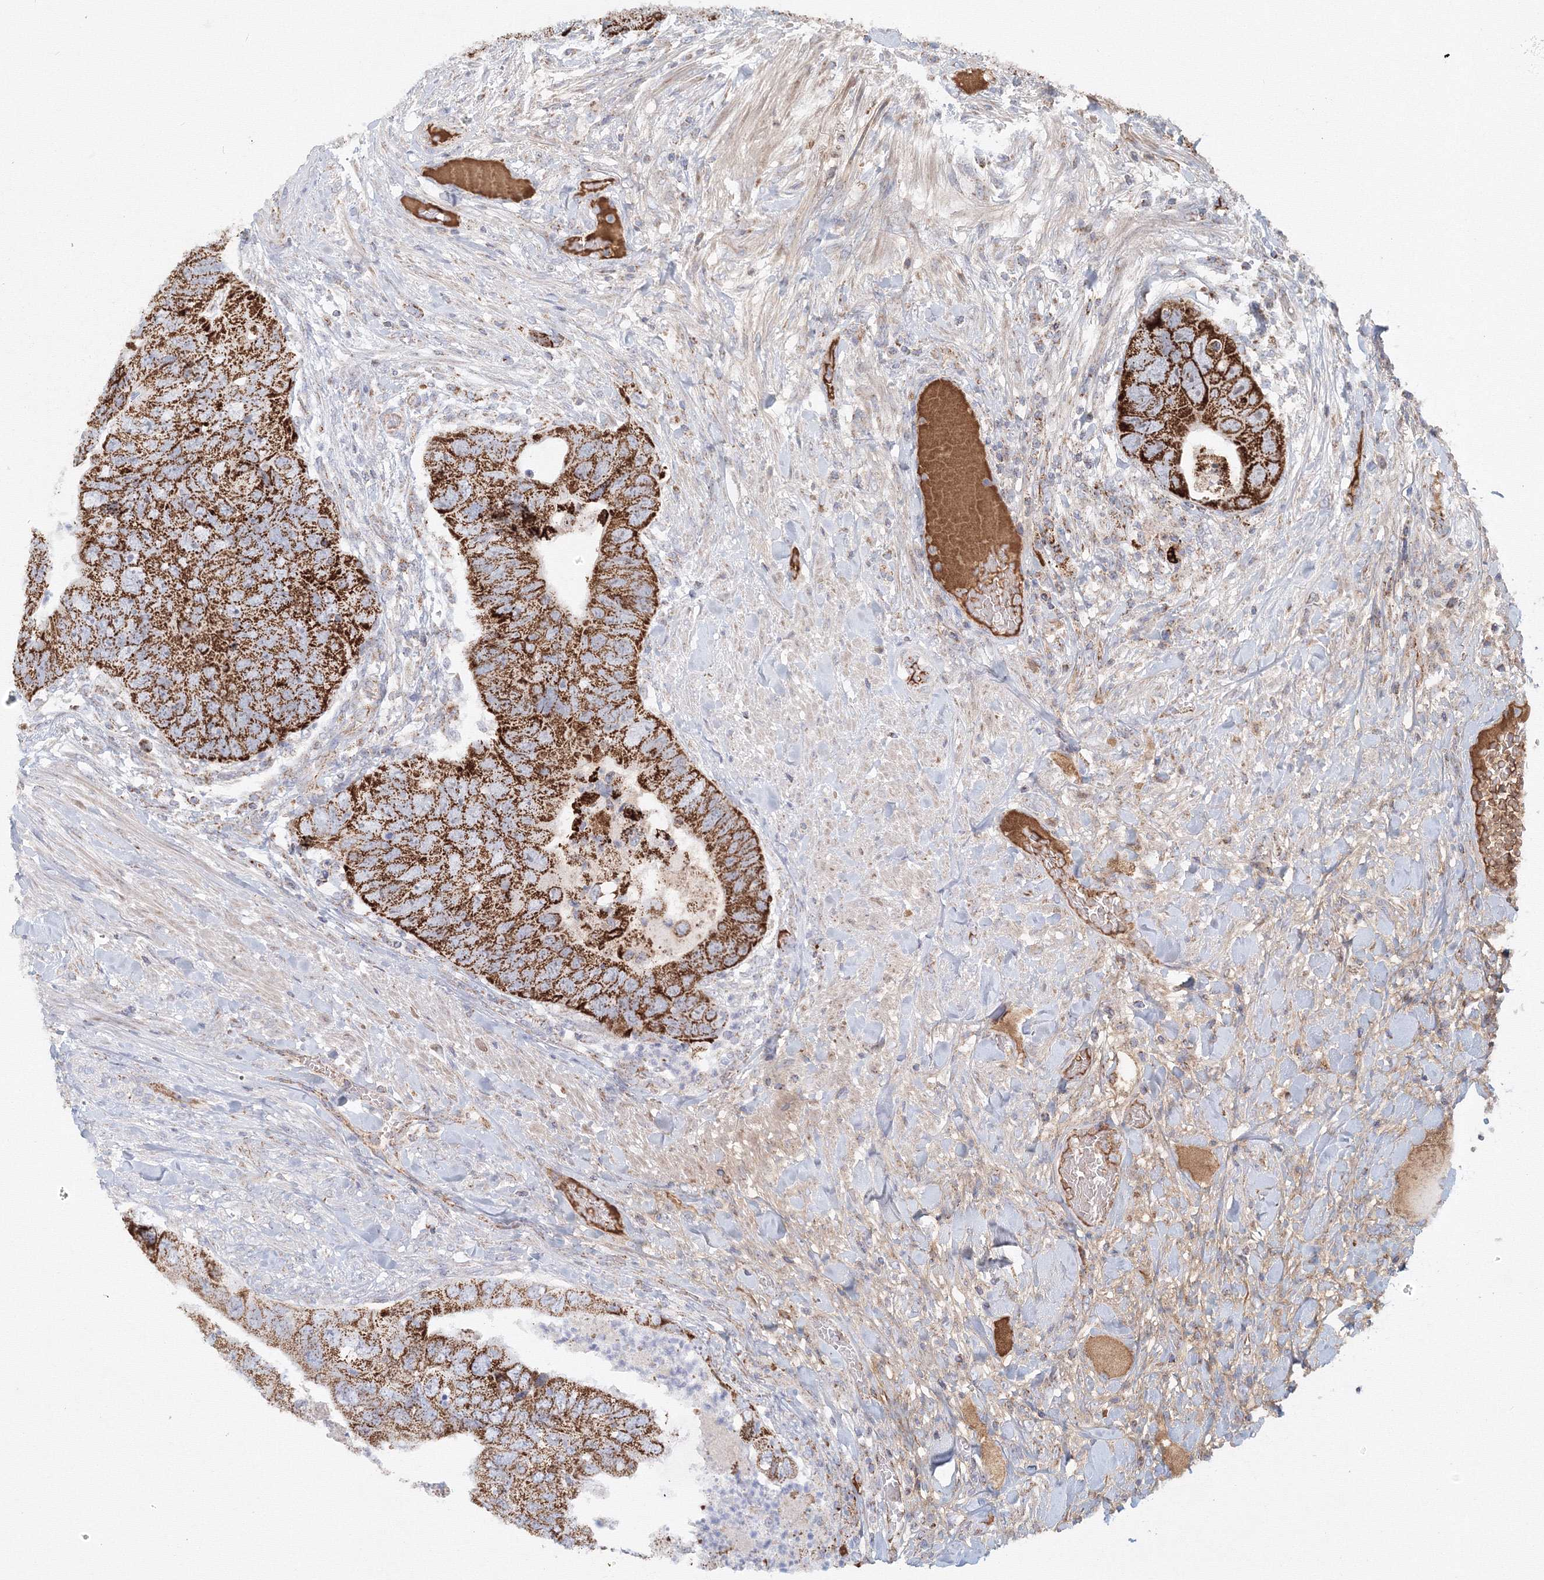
{"staining": {"intensity": "strong", "quantity": ">75%", "location": "cytoplasmic/membranous"}, "tissue": "colorectal cancer", "cell_type": "Tumor cells", "image_type": "cancer", "snomed": [{"axis": "morphology", "description": "Adenocarcinoma, NOS"}, {"axis": "topography", "description": "Rectum"}], "caption": "Strong cytoplasmic/membranous protein staining is identified in approximately >75% of tumor cells in colorectal adenocarcinoma.", "gene": "GRPEL1", "patient": {"sex": "male", "age": 63}}